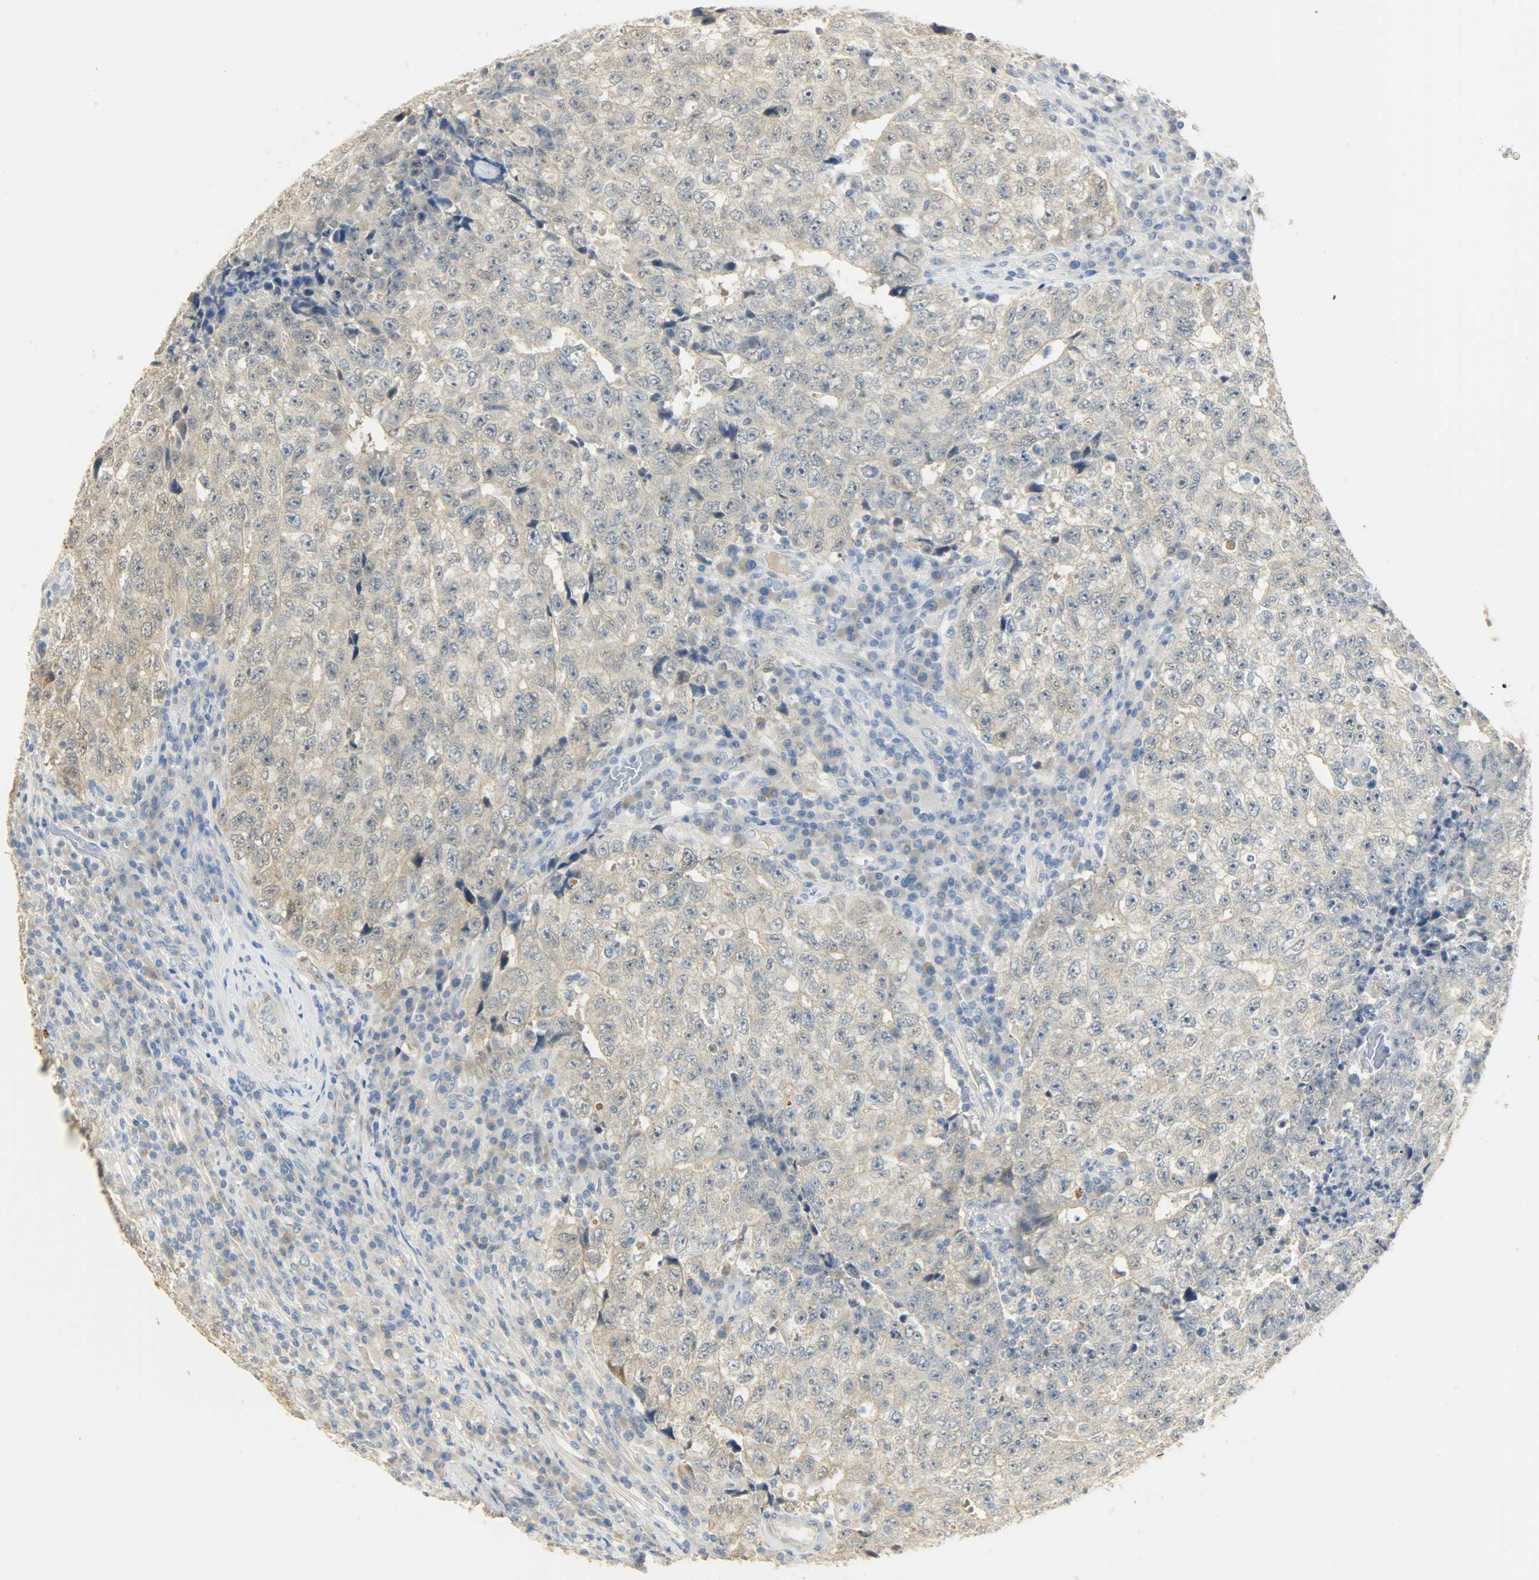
{"staining": {"intensity": "weak", "quantity": ">75%", "location": "cytoplasmic/membranous"}, "tissue": "testis cancer", "cell_type": "Tumor cells", "image_type": "cancer", "snomed": [{"axis": "morphology", "description": "Necrosis, NOS"}, {"axis": "morphology", "description": "Carcinoma, Embryonal, NOS"}, {"axis": "topography", "description": "Testis"}], "caption": "Protein staining shows weak cytoplasmic/membranous positivity in about >75% of tumor cells in testis cancer.", "gene": "USP13", "patient": {"sex": "male", "age": 19}}